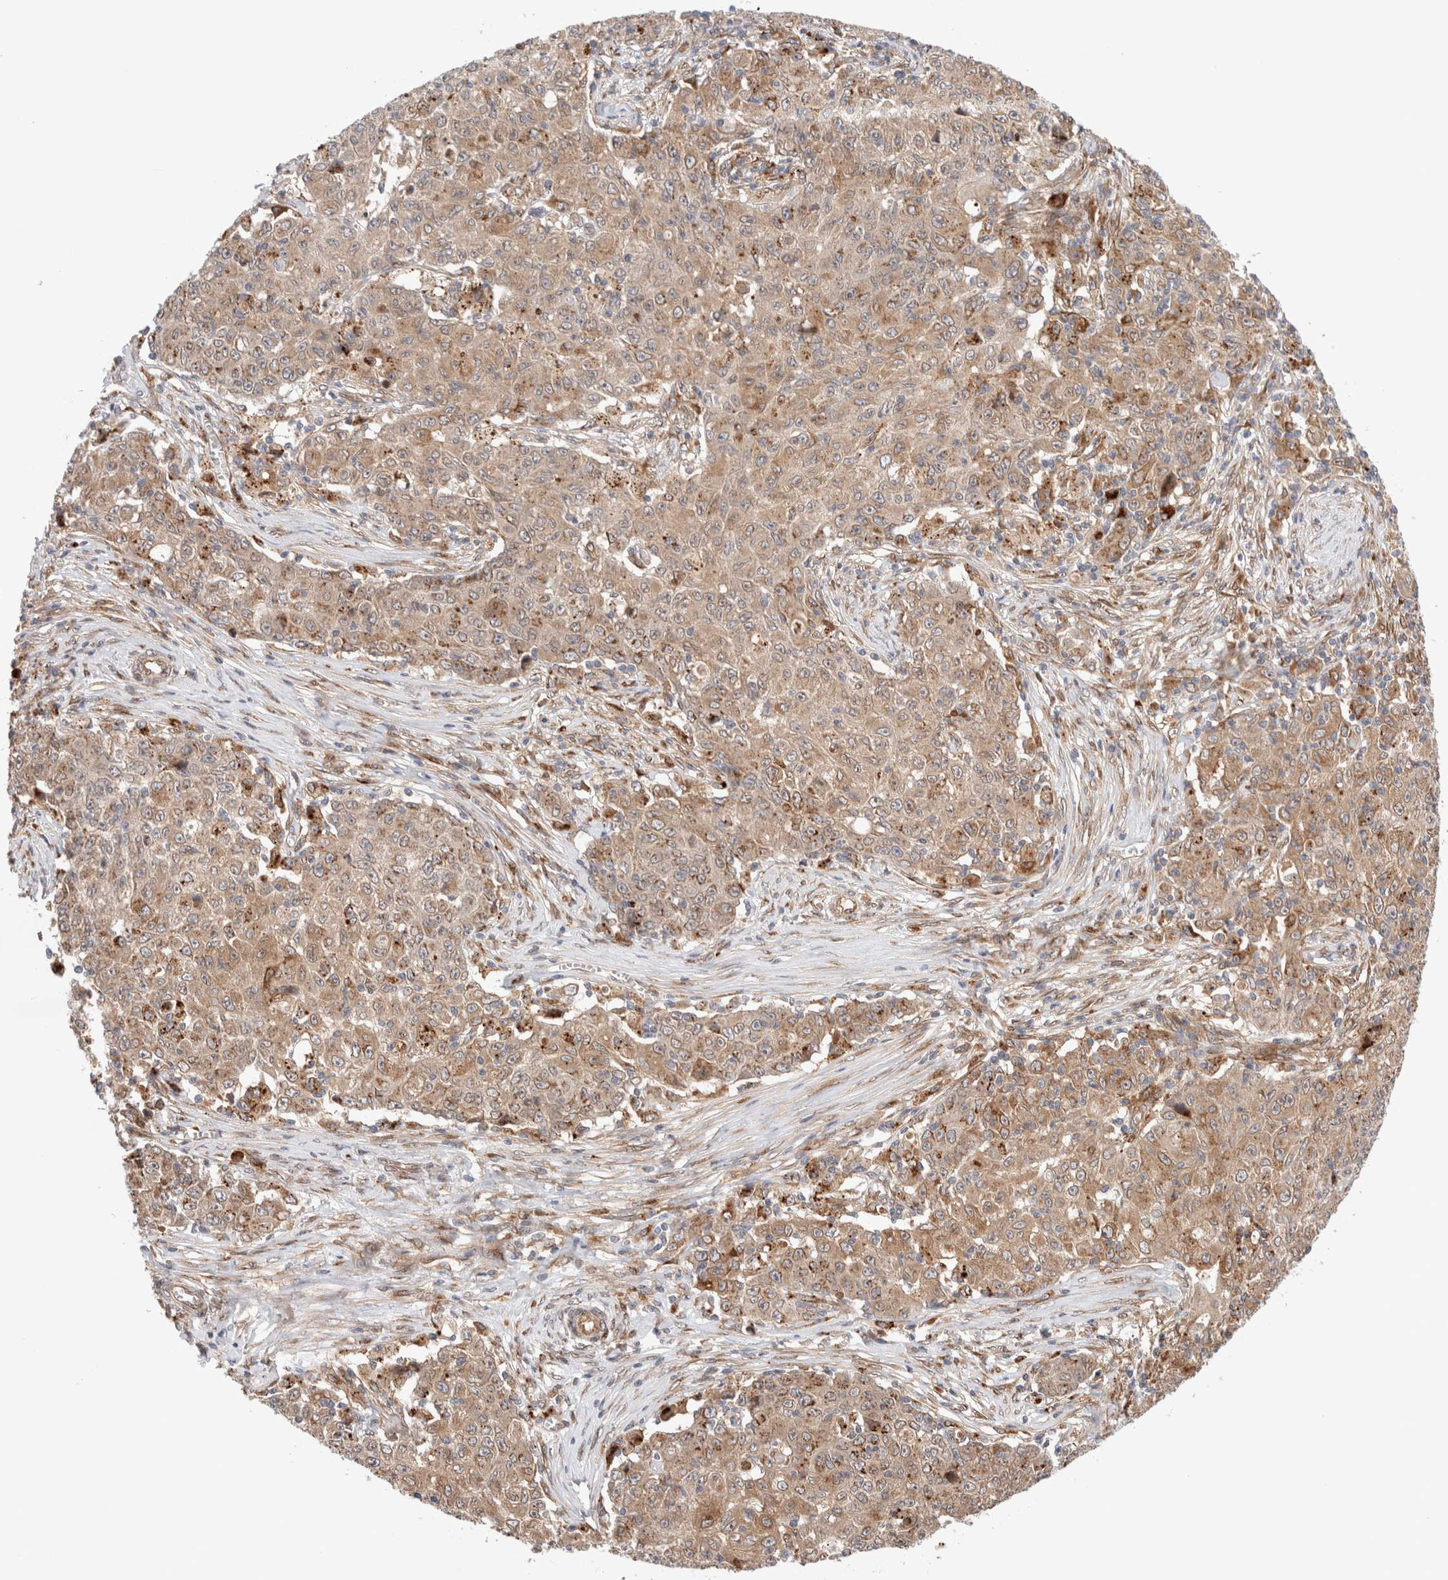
{"staining": {"intensity": "weak", "quantity": ">75%", "location": "cytoplasmic/membranous"}, "tissue": "ovarian cancer", "cell_type": "Tumor cells", "image_type": "cancer", "snomed": [{"axis": "morphology", "description": "Carcinoma, endometroid"}, {"axis": "topography", "description": "Ovary"}], "caption": "IHC (DAB (3,3'-diaminobenzidine)) staining of human endometroid carcinoma (ovarian) displays weak cytoplasmic/membranous protein staining in approximately >75% of tumor cells. The staining was performed using DAB to visualize the protein expression in brown, while the nuclei were stained in blue with hematoxylin (Magnification: 20x).", "gene": "GCN1", "patient": {"sex": "female", "age": 42}}